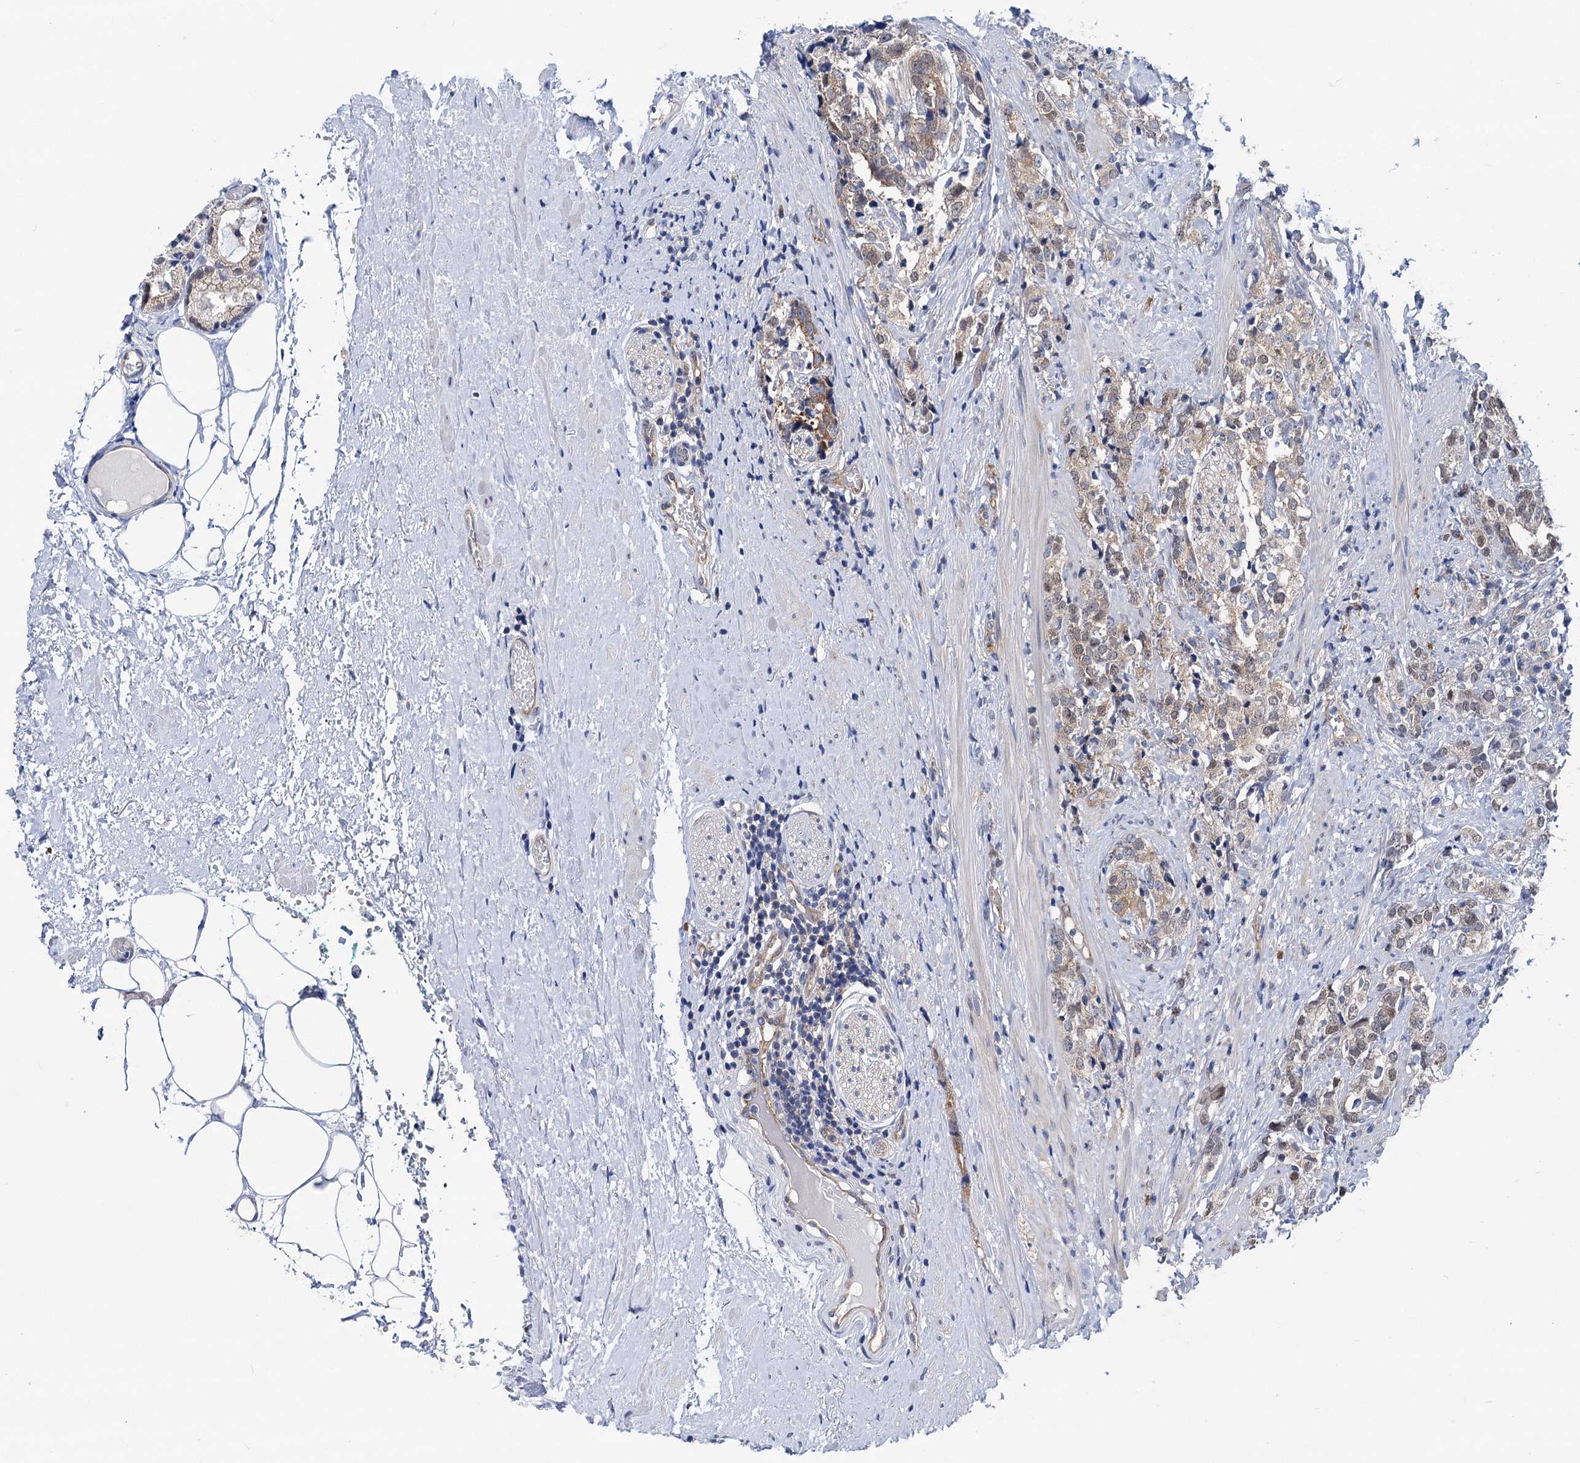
{"staining": {"intensity": "weak", "quantity": ">75%", "location": "cytoplasmic/membranous"}, "tissue": "prostate cancer", "cell_type": "Tumor cells", "image_type": "cancer", "snomed": [{"axis": "morphology", "description": "Adenocarcinoma, High grade"}, {"axis": "topography", "description": "Prostate"}], "caption": "This micrograph exhibits immunohistochemistry staining of human prostate cancer, with low weak cytoplasmic/membranous expression in about >75% of tumor cells.", "gene": "ZNRD2", "patient": {"sex": "male", "age": 69}}